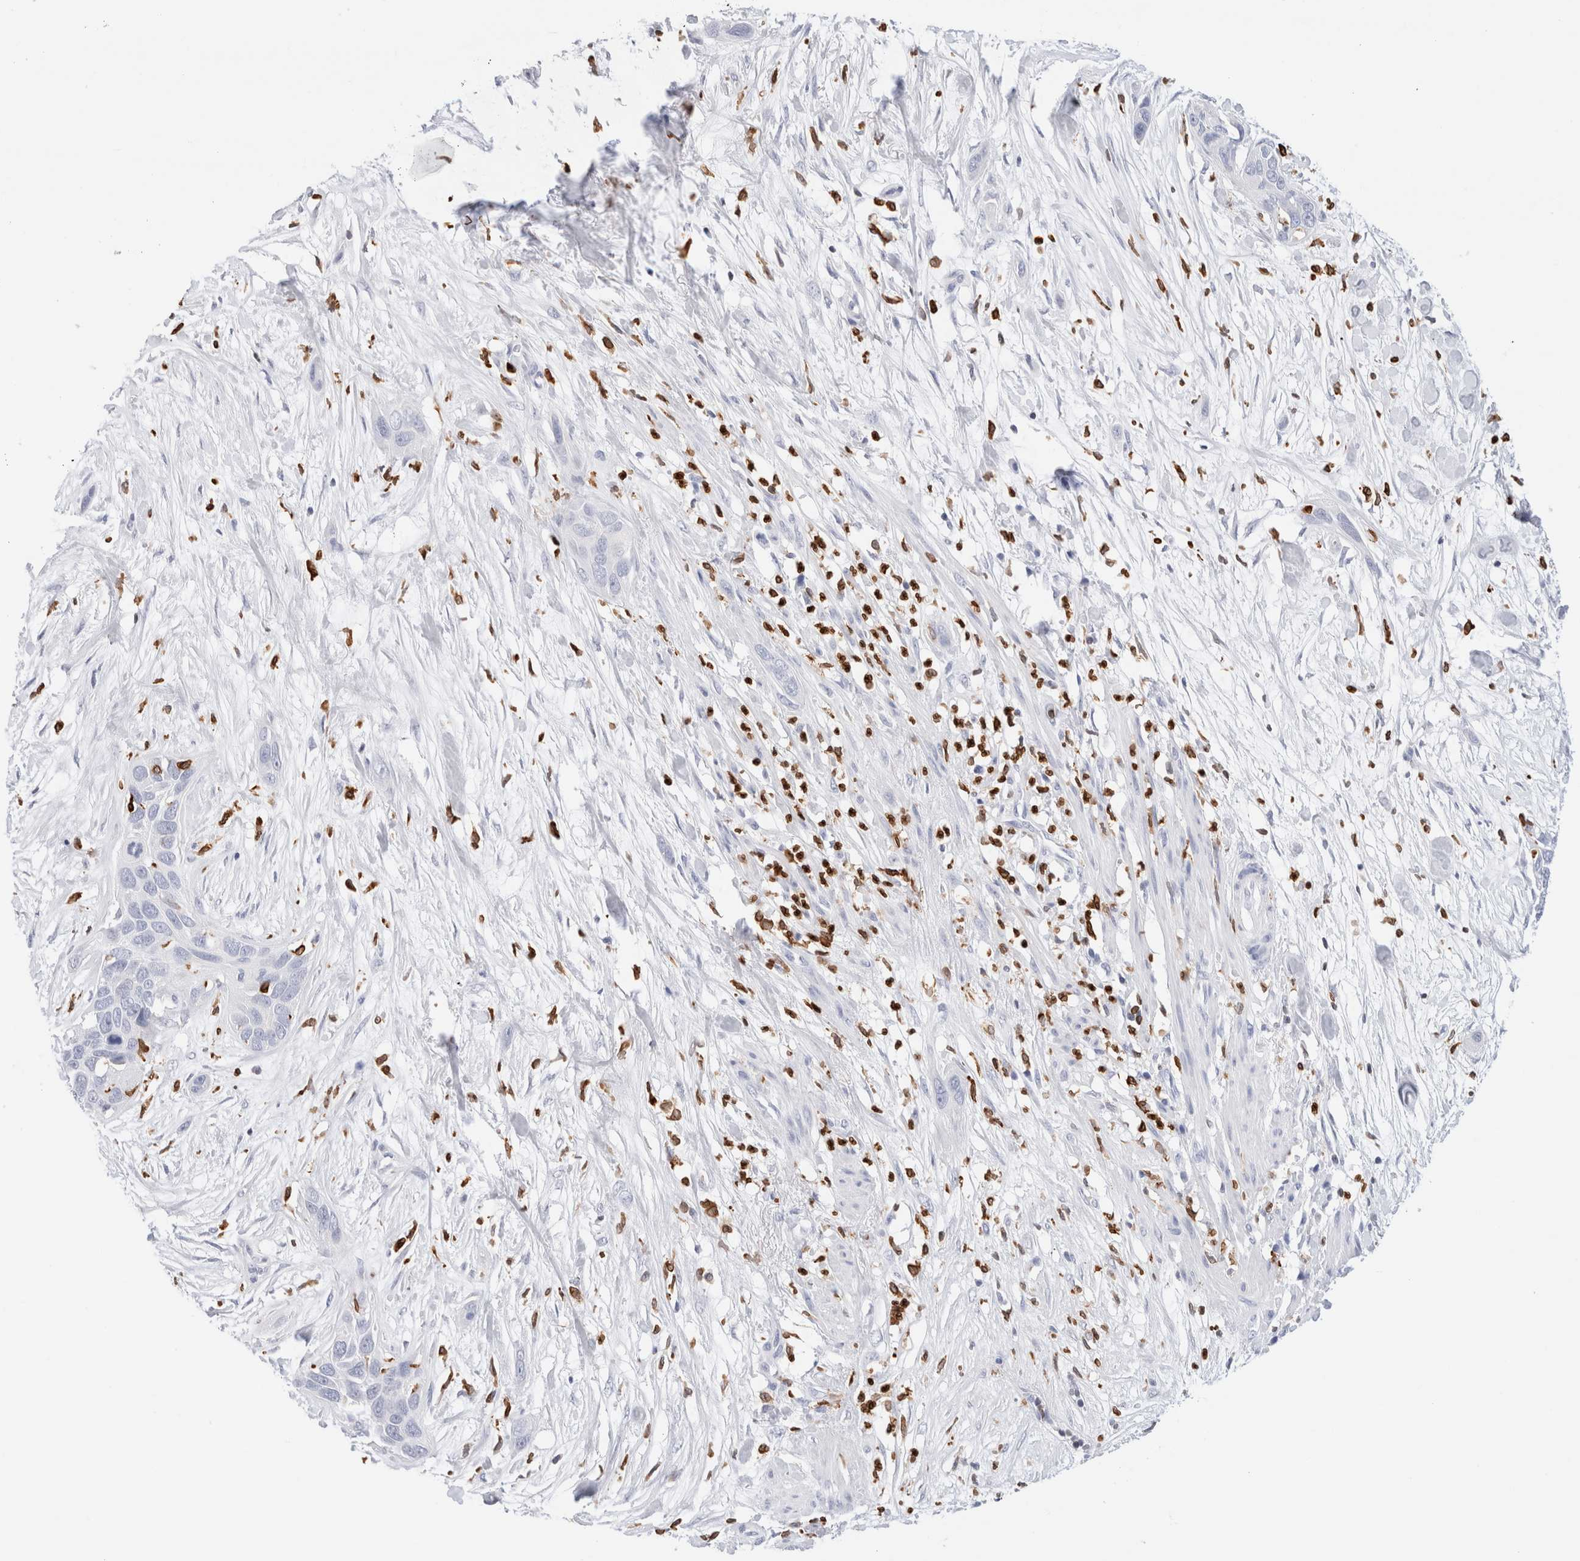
{"staining": {"intensity": "negative", "quantity": "none", "location": "none"}, "tissue": "pancreatic cancer", "cell_type": "Tumor cells", "image_type": "cancer", "snomed": [{"axis": "morphology", "description": "Adenocarcinoma, NOS"}, {"axis": "topography", "description": "Pancreas"}], "caption": "The micrograph reveals no significant staining in tumor cells of adenocarcinoma (pancreatic).", "gene": "ALOX5AP", "patient": {"sex": "female", "age": 60}}